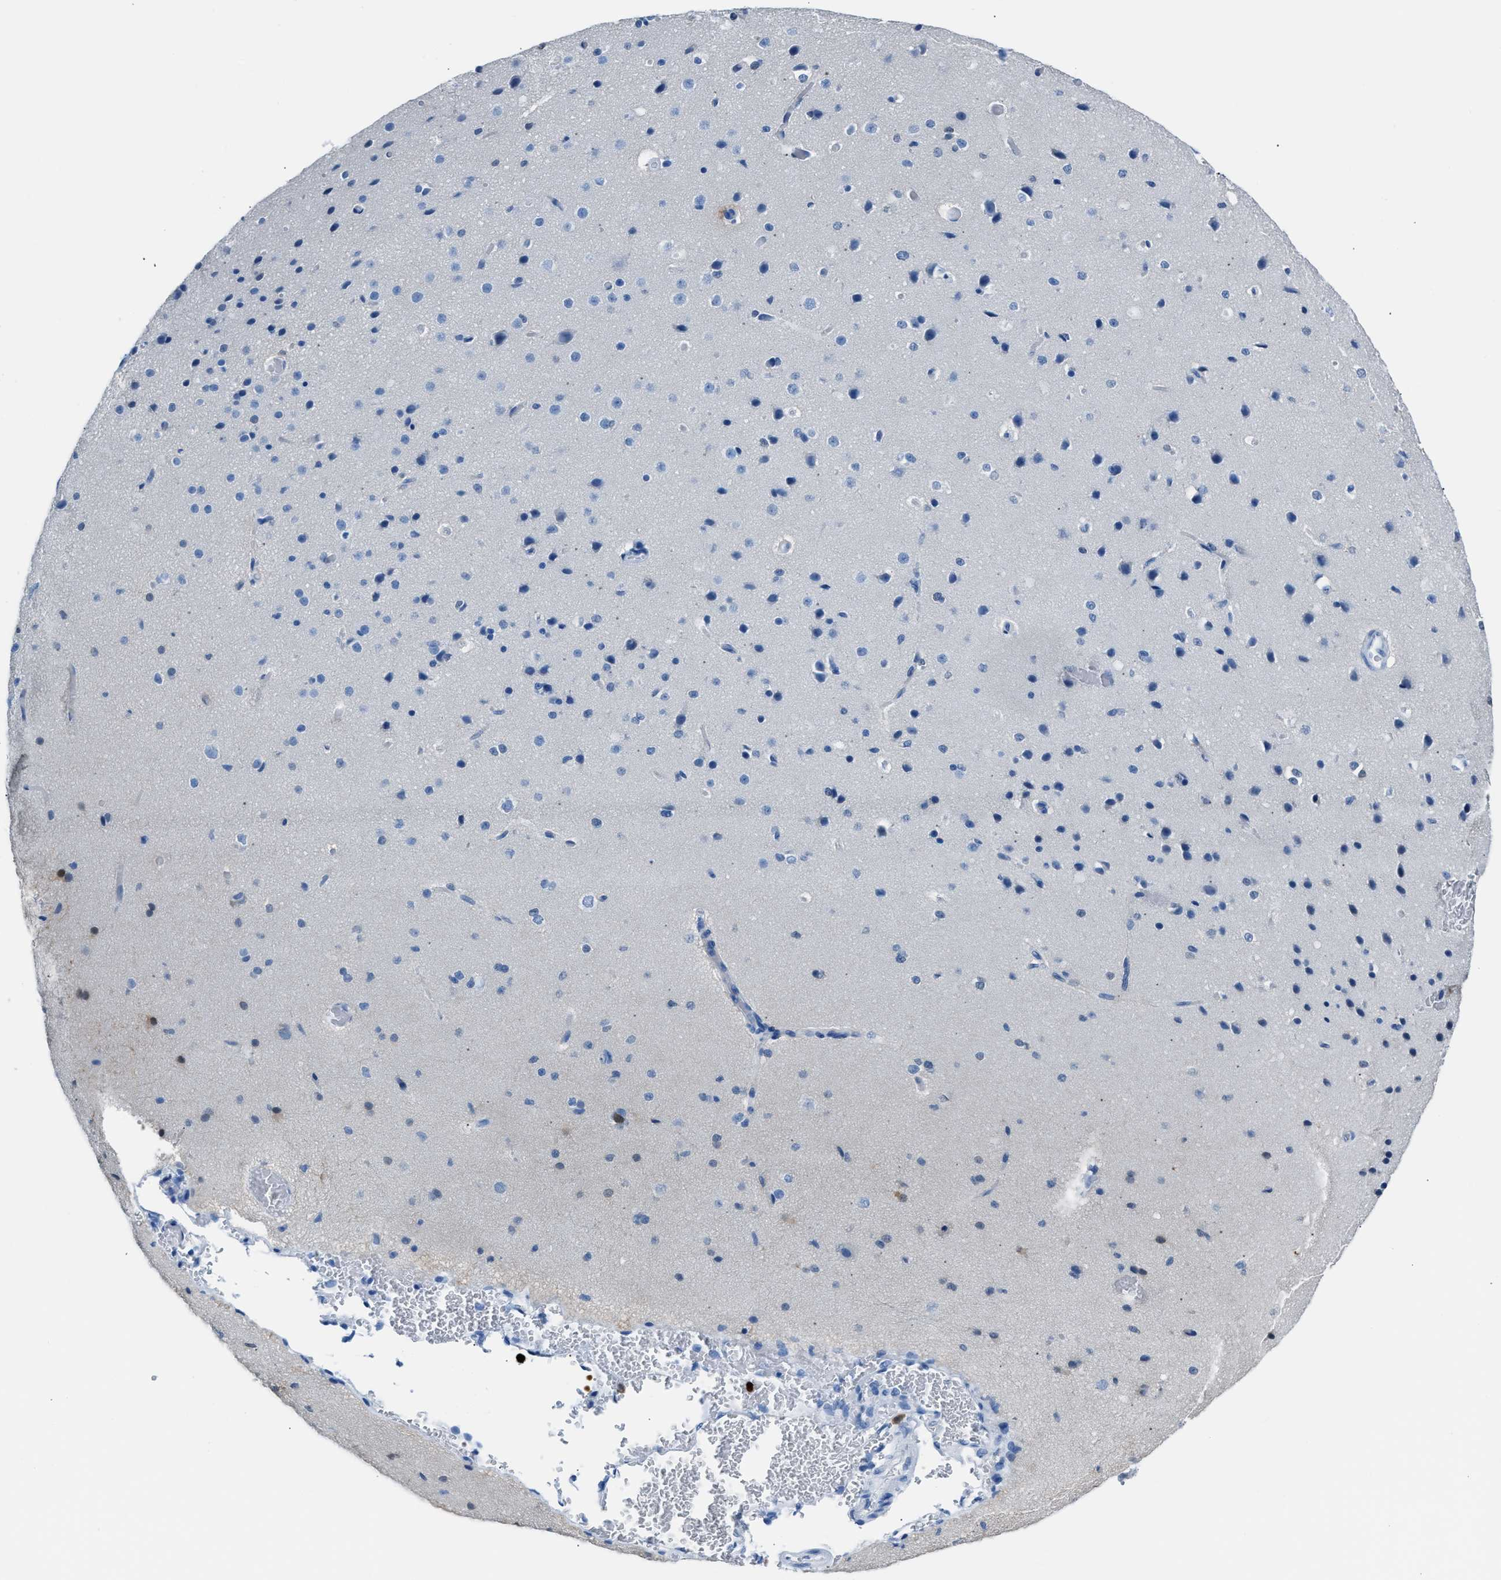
{"staining": {"intensity": "negative", "quantity": "none", "location": "none"}, "tissue": "cerebral cortex", "cell_type": "Endothelial cells", "image_type": "normal", "snomed": [{"axis": "morphology", "description": "Normal tissue, NOS"}, {"axis": "morphology", "description": "Developmental malformation"}, {"axis": "topography", "description": "Cerebral cortex"}], "caption": "An image of cerebral cortex stained for a protein demonstrates no brown staining in endothelial cells. (DAB IHC with hematoxylin counter stain).", "gene": "S100P", "patient": {"sex": "female", "age": 30}}